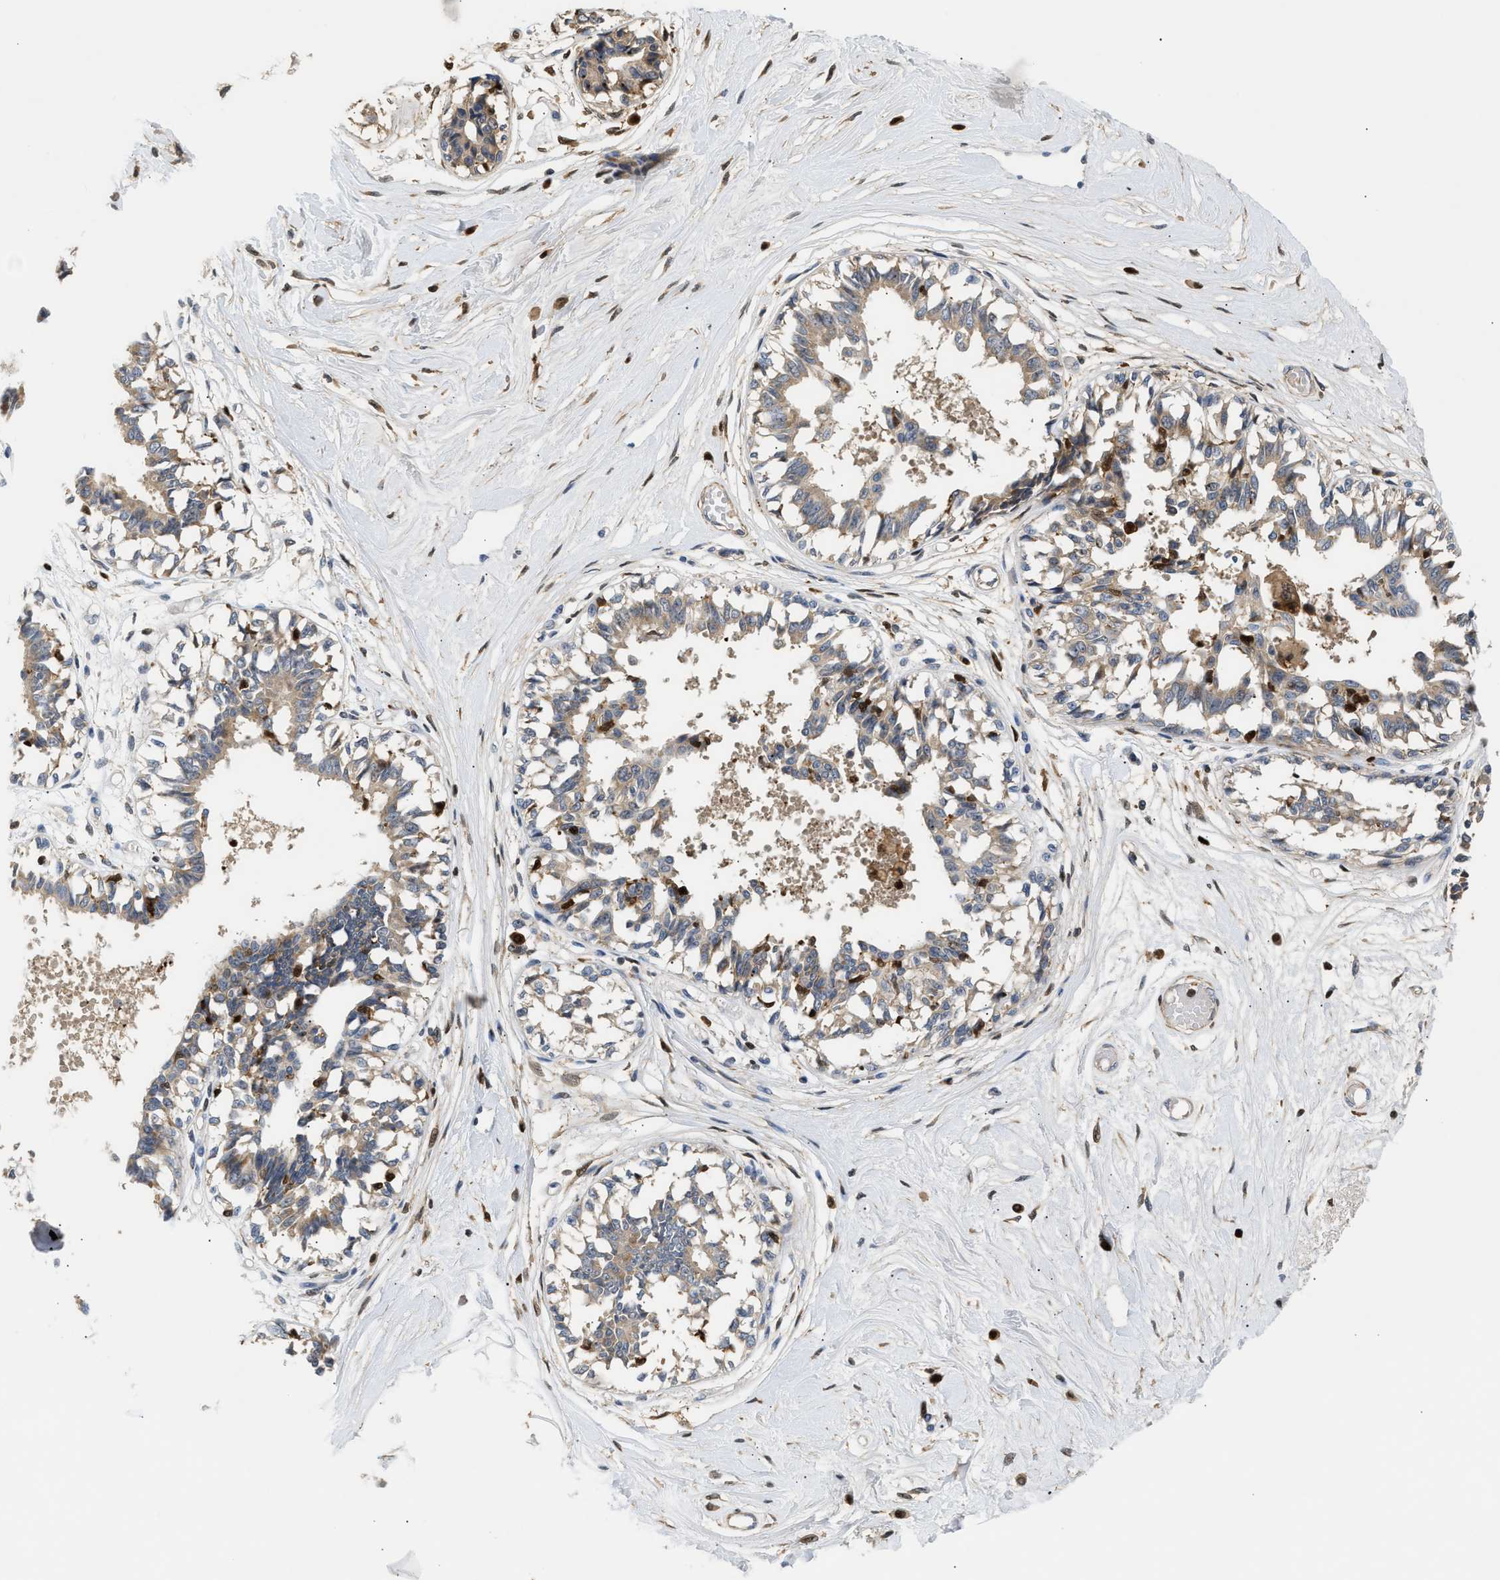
{"staining": {"intensity": "moderate", "quantity": "25%-75%", "location": "cytoplasmic/membranous"}, "tissue": "breast", "cell_type": "Glandular cells", "image_type": "normal", "snomed": [{"axis": "morphology", "description": "Normal tissue, NOS"}, {"axis": "topography", "description": "Breast"}], "caption": "Protein staining exhibits moderate cytoplasmic/membranous staining in approximately 25%-75% of glandular cells in unremarkable breast.", "gene": "SLIT2", "patient": {"sex": "female", "age": 45}}